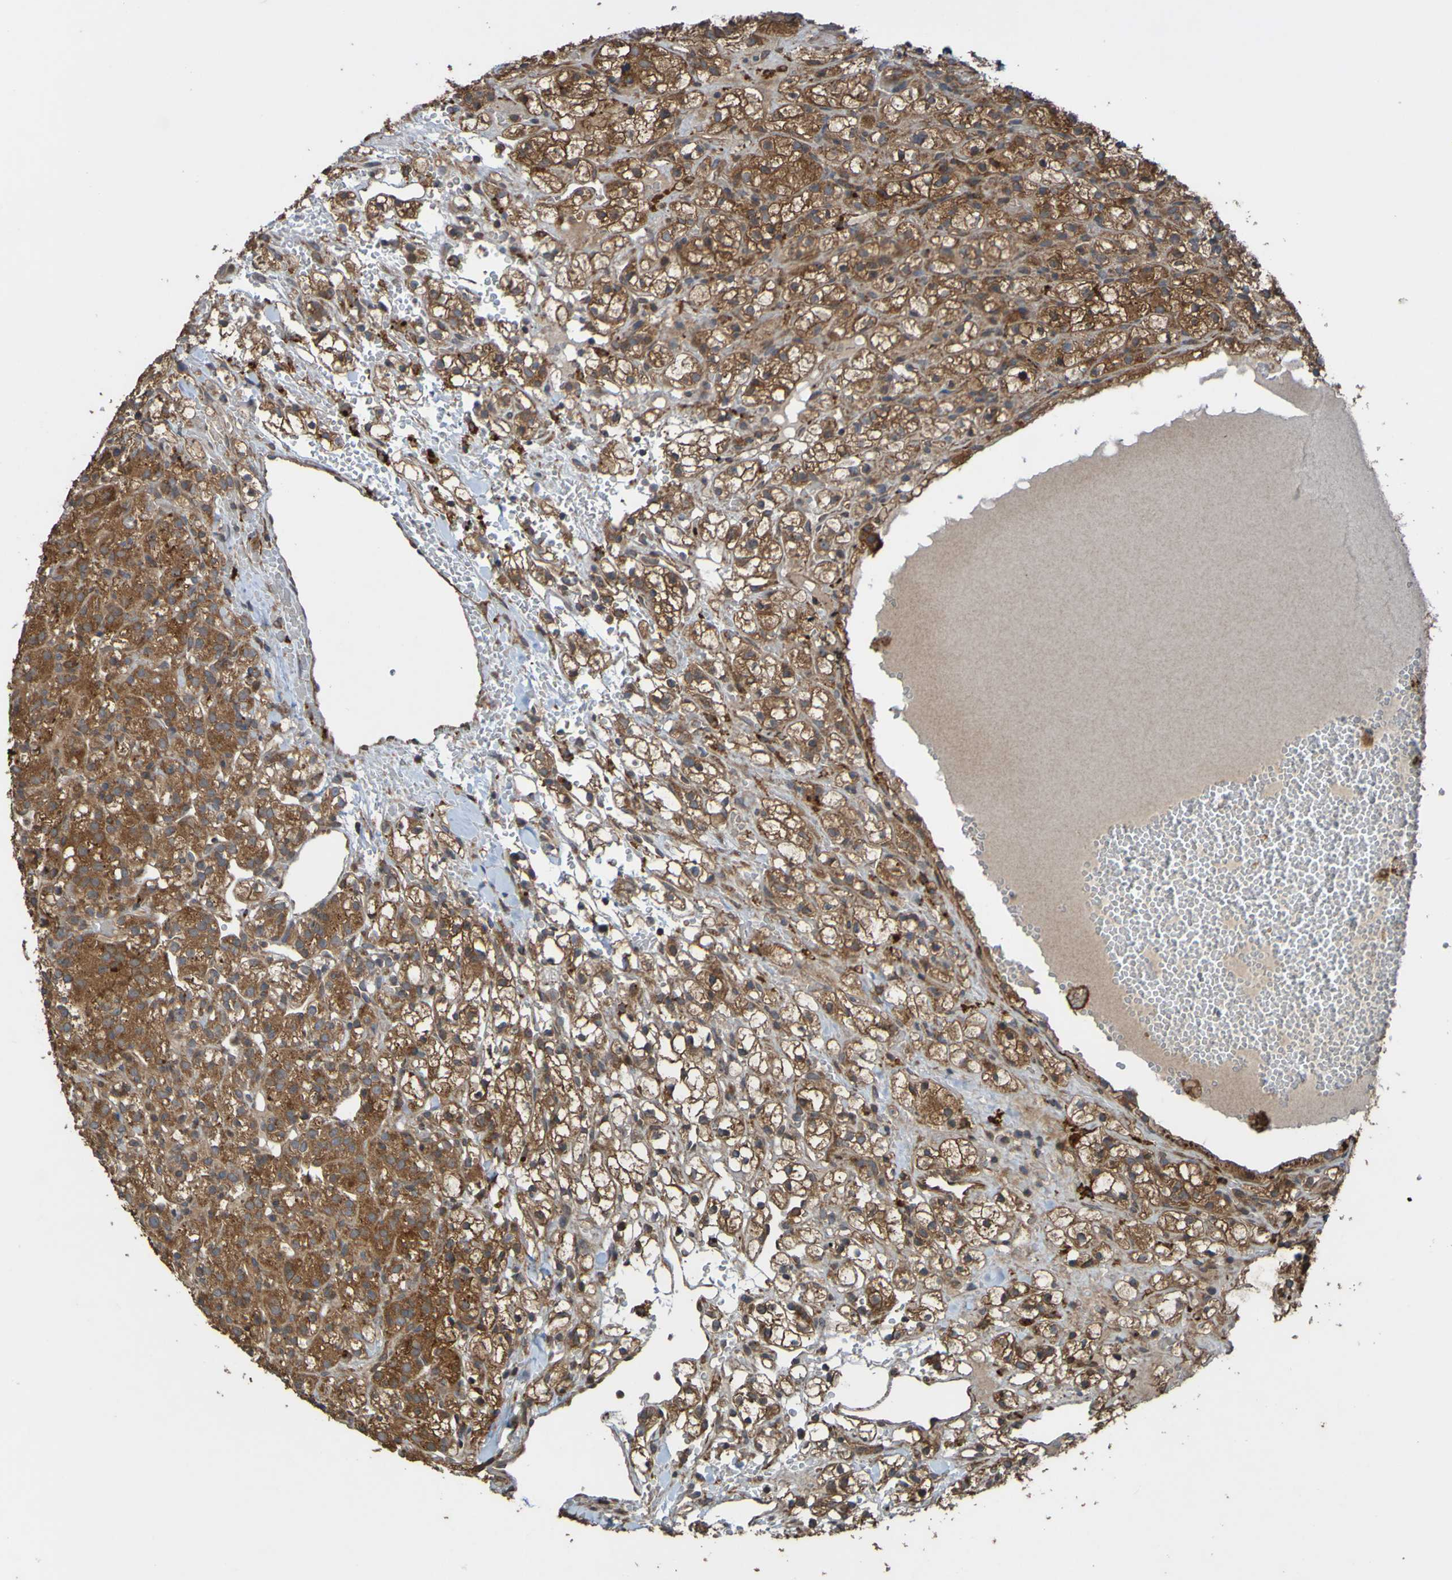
{"staining": {"intensity": "moderate", "quantity": ">75%", "location": "cytoplasmic/membranous"}, "tissue": "renal cancer", "cell_type": "Tumor cells", "image_type": "cancer", "snomed": [{"axis": "morphology", "description": "Adenocarcinoma, NOS"}, {"axis": "topography", "description": "Kidney"}], "caption": "Renal cancer (adenocarcinoma) stained for a protein exhibits moderate cytoplasmic/membranous positivity in tumor cells.", "gene": "UCN", "patient": {"sex": "male", "age": 61}}